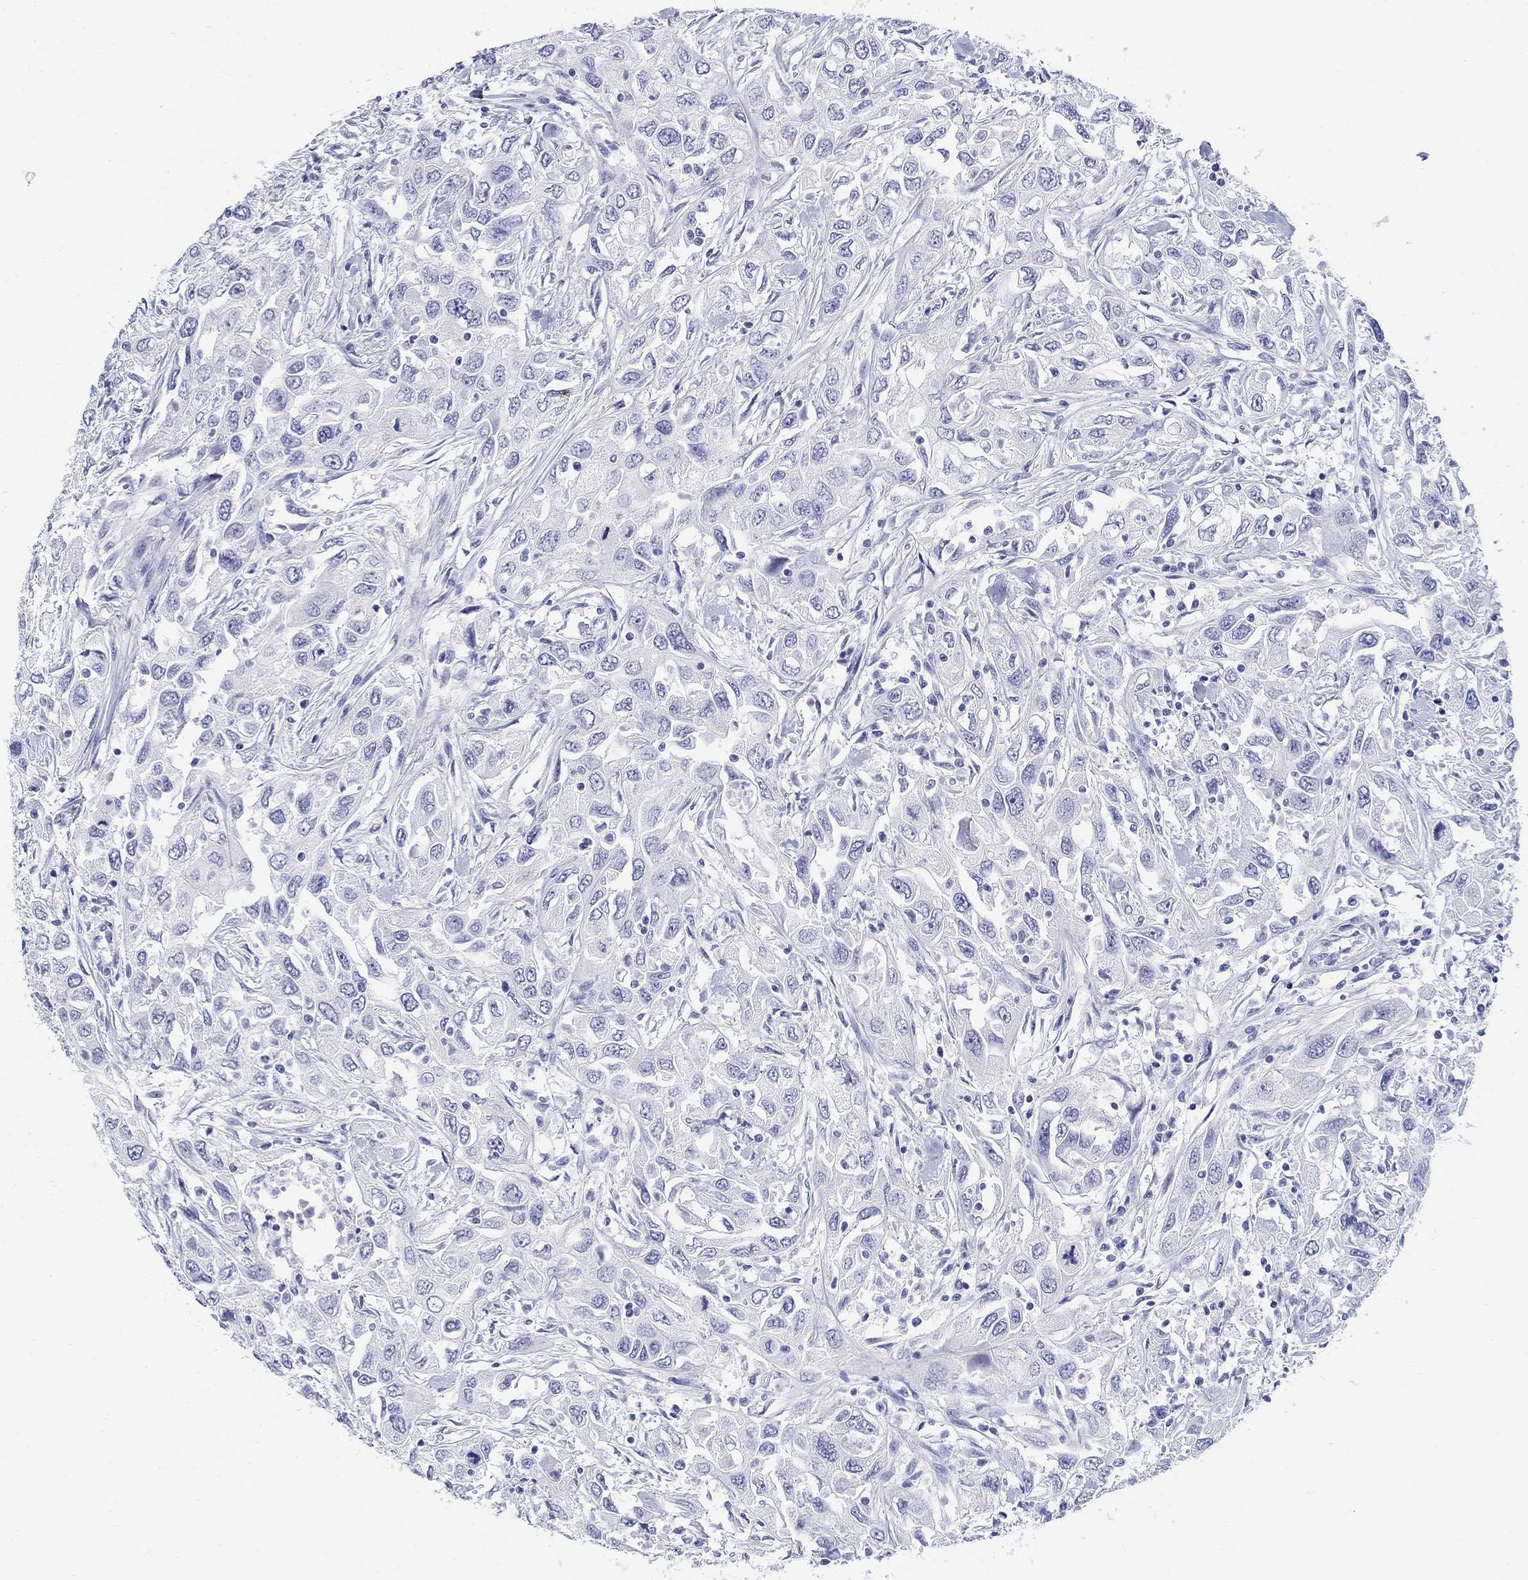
{"staining": {"intensity": "negative", "quantity": "none", "location": "none"}, "tissue": "urothelial cancer", "cell_type": "Tumor cells", "image_type": "cancer", "snomed": [{"axis": "morphology", "description": "Urothelial carcinoma, High grade"}, {"axis": "topography", "description": "Urinary bladder"}], "caption": "Tumor cells show no significant staining in high-grade urothelial carcinoma.", "gene": "LAMP5", "patient": {"sex": "male", "age": 76}}